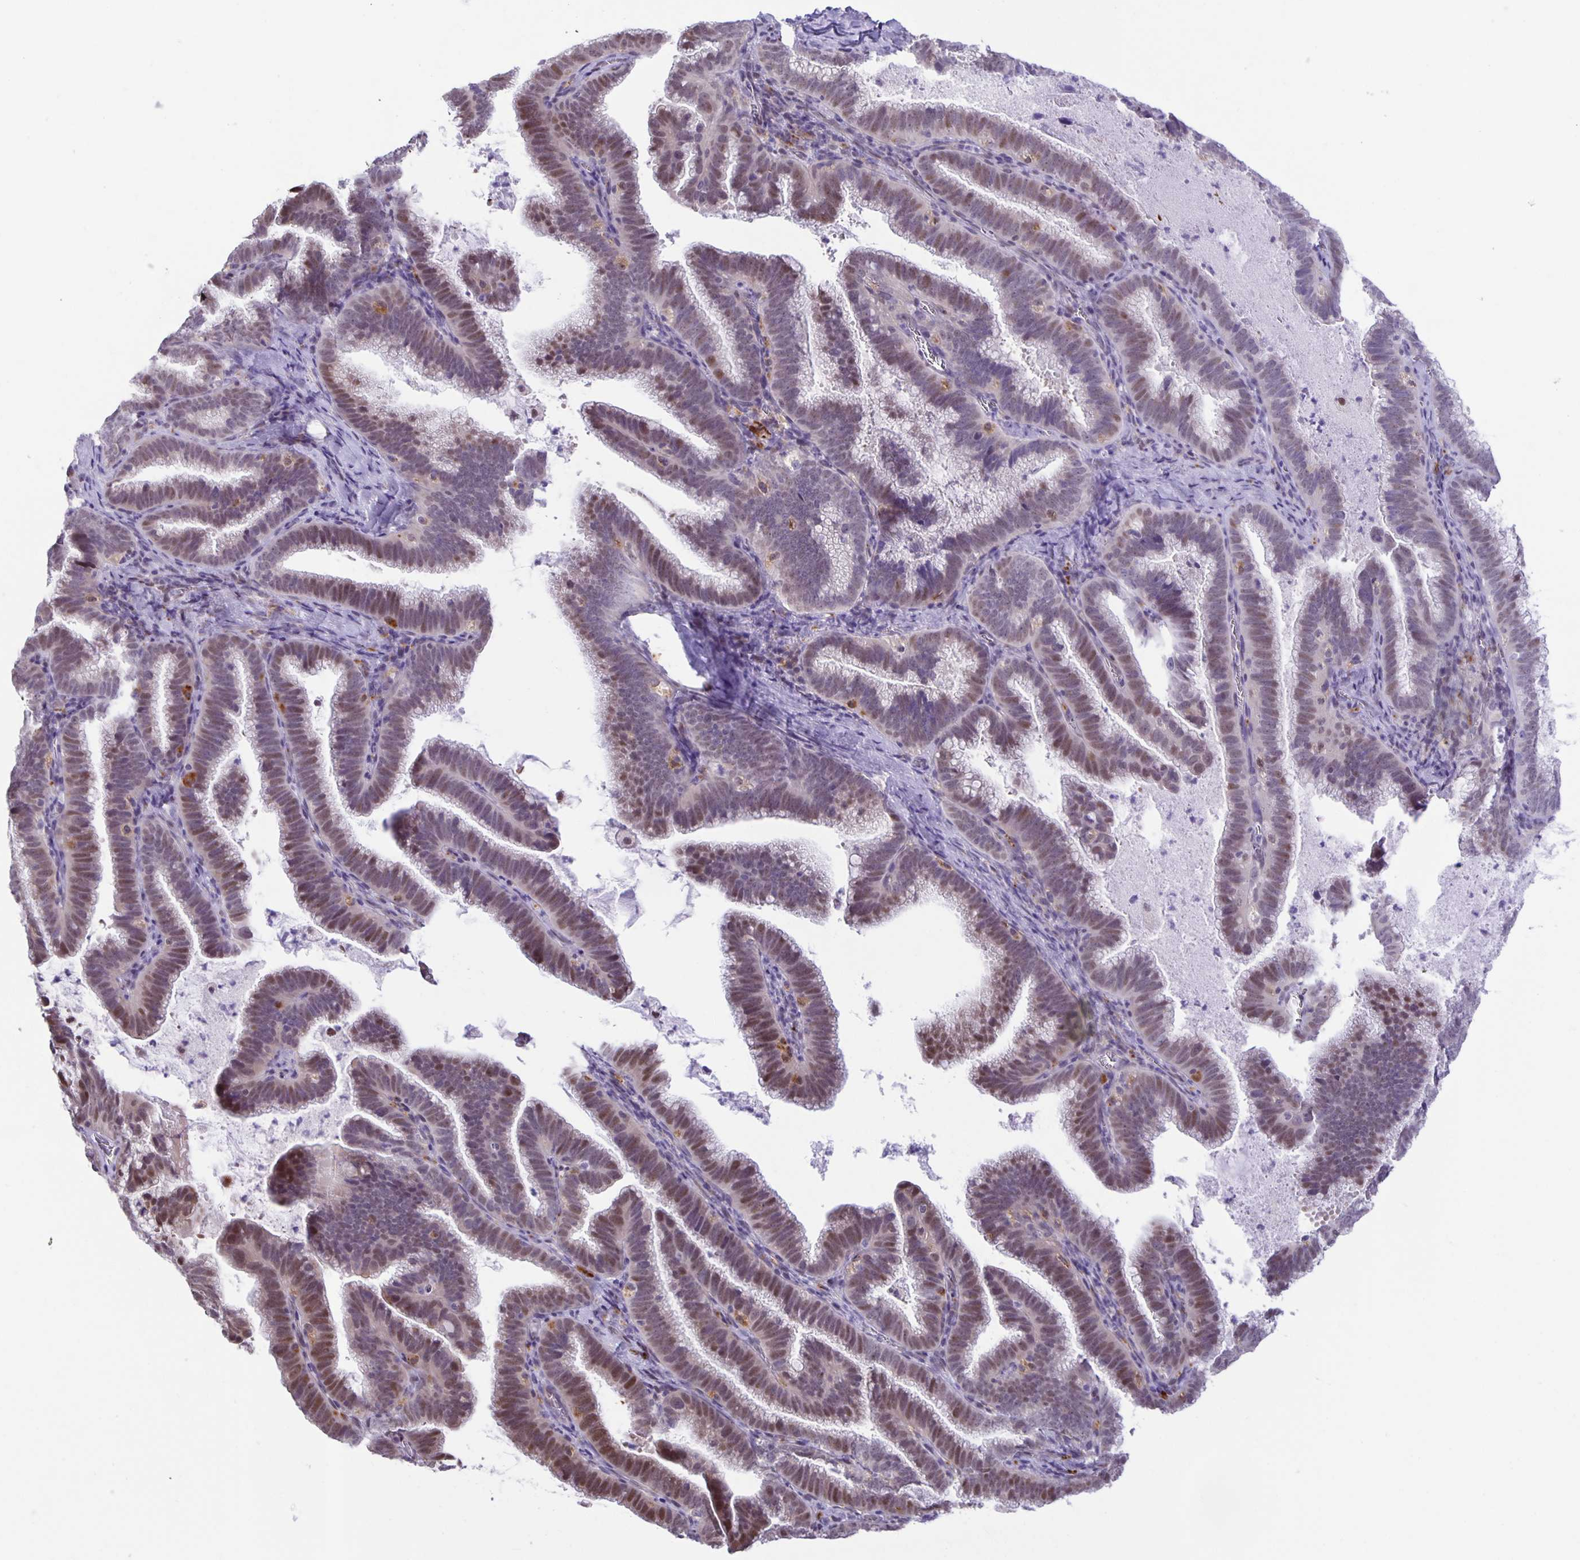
{"staining": {"intensity": "moderate", "quantity": "25%-75%", "location": "nuclear"}, "tissue": "cervical cancer", "cell_type": "Tumor cells", "image_type": "cancer", "snomed": [{"axis": "morphology", "description": "Adenocarcinoma, NOS"}, {"axis": "topography", "description": "Cervix"}], "caption": "Protein expression analysis of human cervical adenocarcinoma reveals moderate nuclear staining in approximately 25%-75% of tumor cells. (IHC, brightfield microscopy, high magnification).", "gene": "MAPK12", "patient": {"sex": "female", "age": 61}}